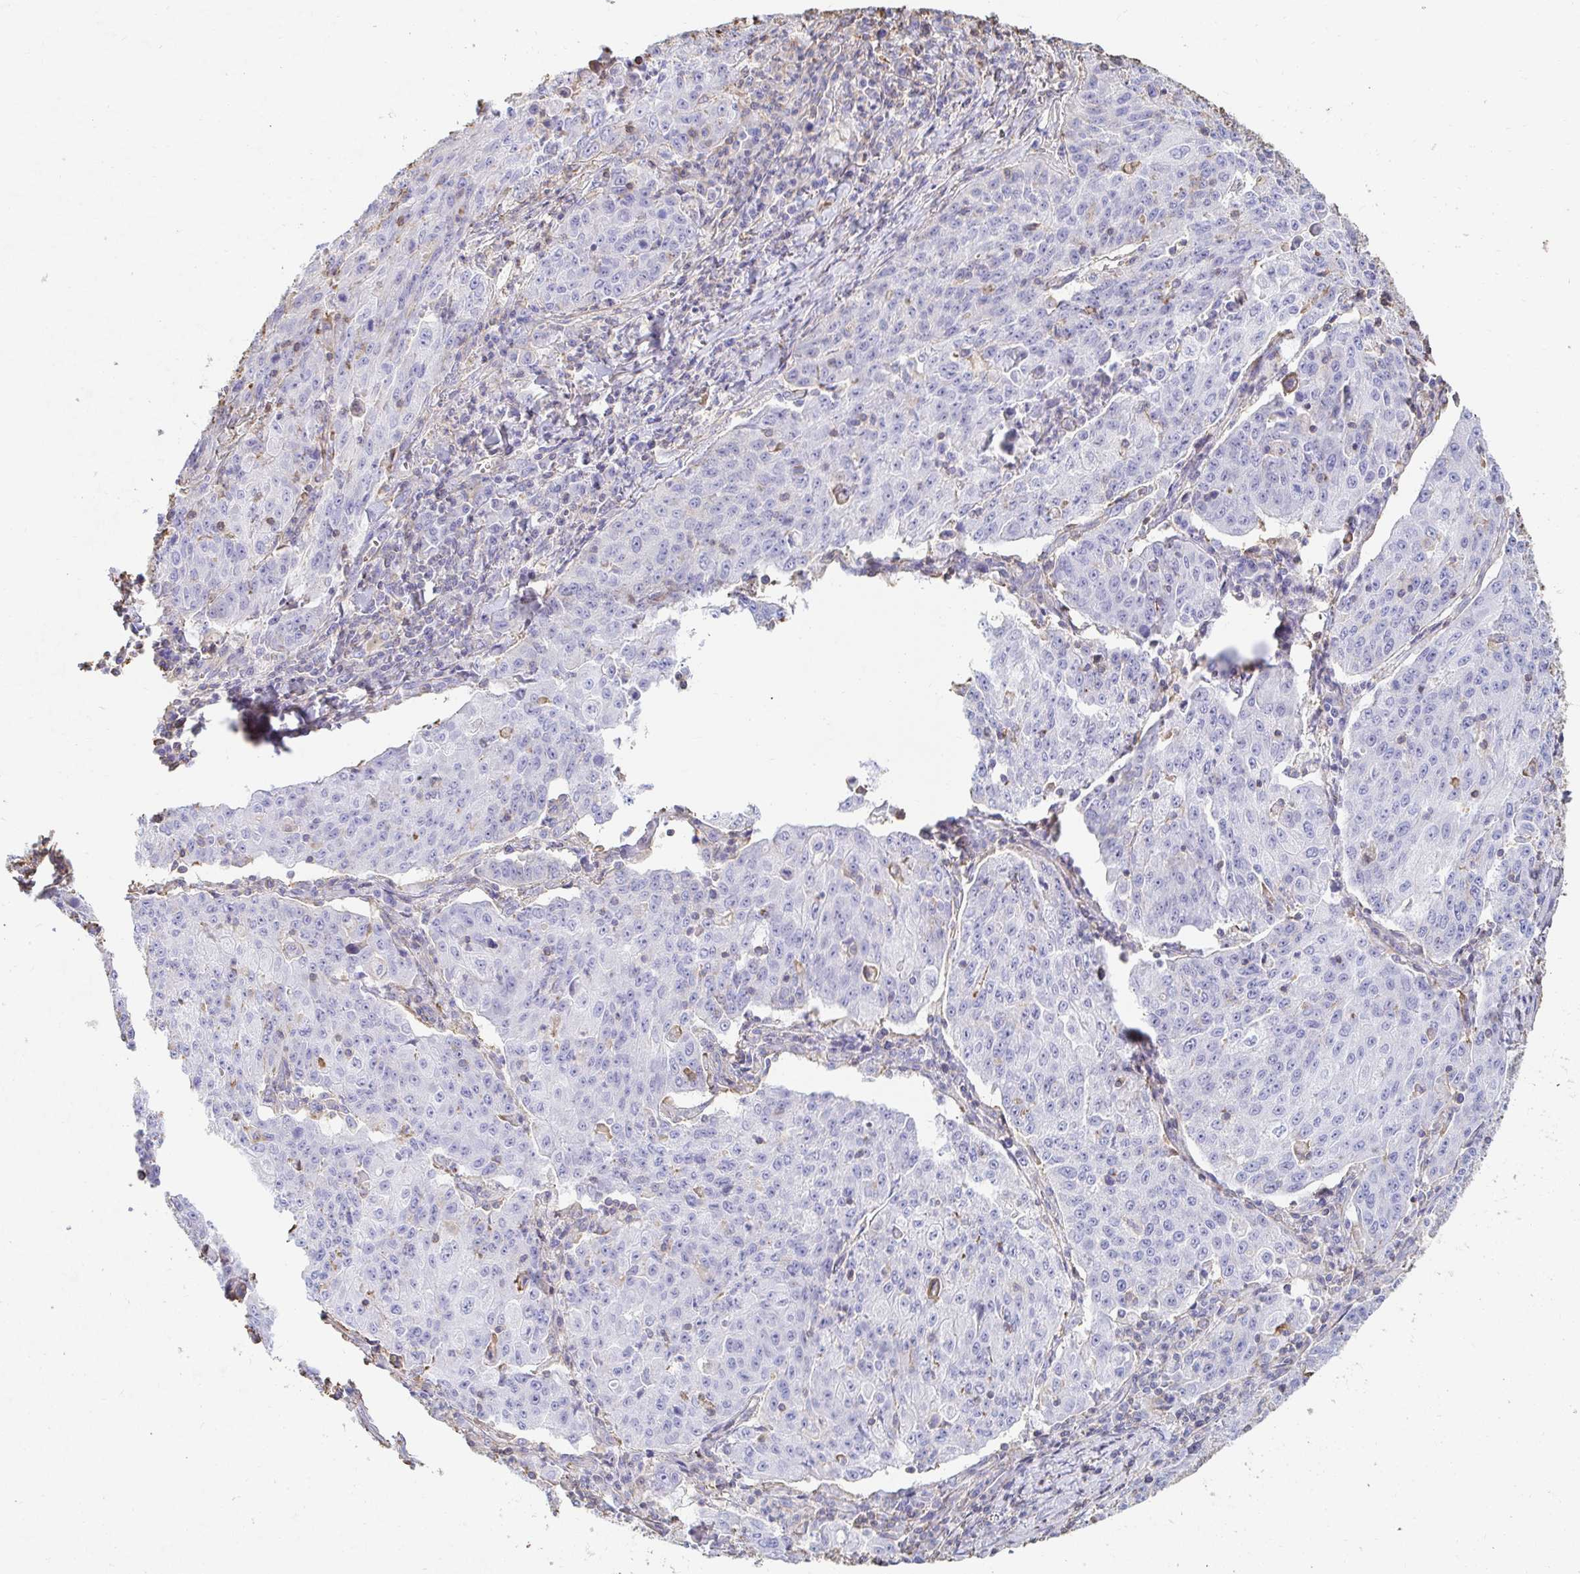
{"staining": {"intensity": "negative", "quantity": "none", "location": "none"}, "tissue": "lung cancer", "cell_type": "Tumor cells", "image_type": "cancer", "snomed": [{"axis": "morphology", "description": "Squamous cell carcinoma, NOS"}, {"axis": "morphology", "description": "Squamous cell carcinoma, metastatic, NOS"}, {"axis": "topography", "description": "Bronchus"}, {"axis": "topography", "description": "Lung"}], "caption": "An immunohistochemistry histopathology image of lung cancer is shown. There is no staining in tumor cells of lung cancer.", "gene": "PTPN14", "patient": {"sex": "male", "age": 62}}